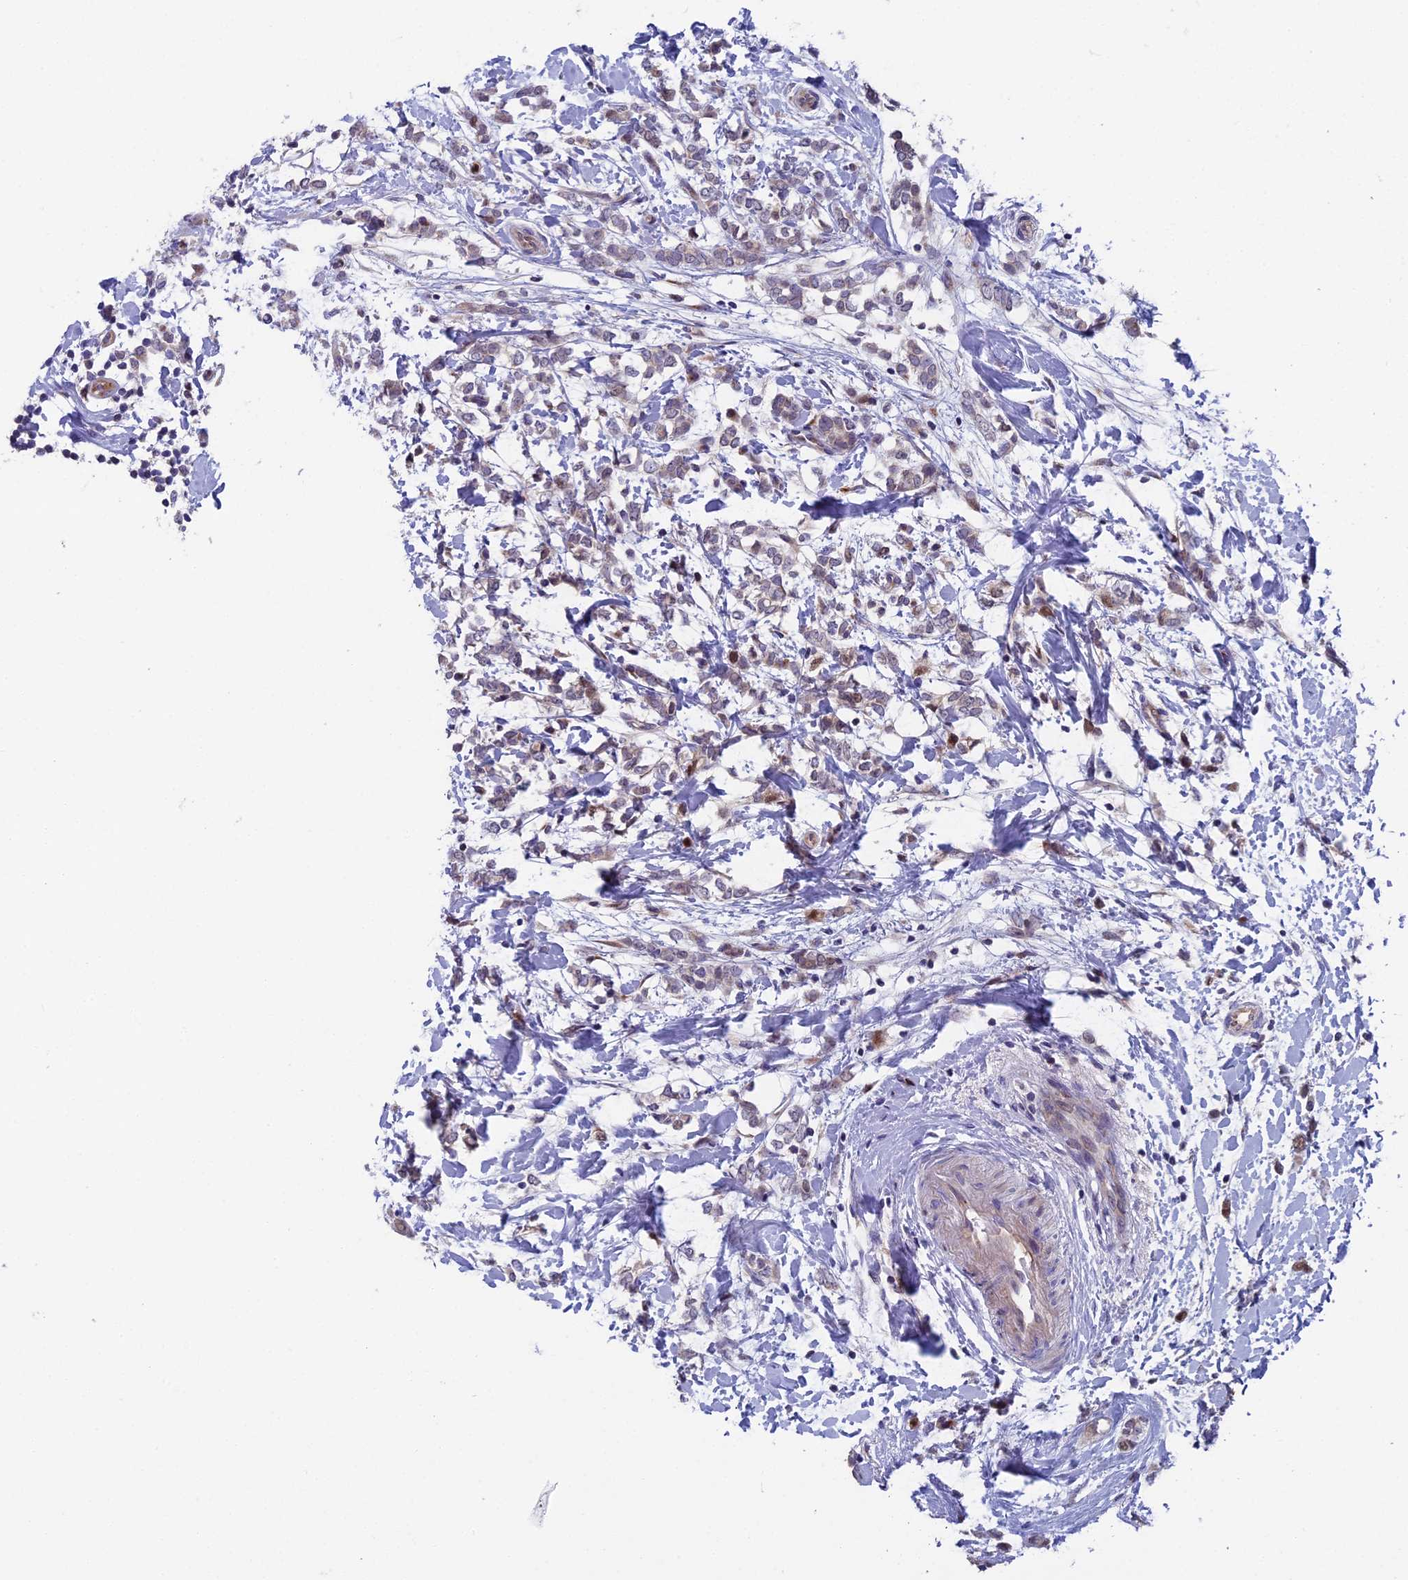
{"staining": {"intensity": "weak", "quantity": "25%-75%", "location": "cytoplasmic/membranous,nuclear"}, "tissue": "breast cancer", "cell_type": "Tumor cells", "image_type": "cancer", "snomed": [{"axis": "morphology", "description": "Normal tissue, NOS"}, {"axis": "morphology", "description": "Lobular carcinoma"}, {"axis": "topography", "description": "Breast"}], "caption": "Lobular carcinoma (breast) stained with DAB (3,3'-diaminobenzidine) immunohistochemistry shows low levels of weak cytoplasmic/membranous and nuclear staining in about 25%-75% of tumor cells.", "gene": "LIG1", "patient": {"sex": "female", "age": 47}}